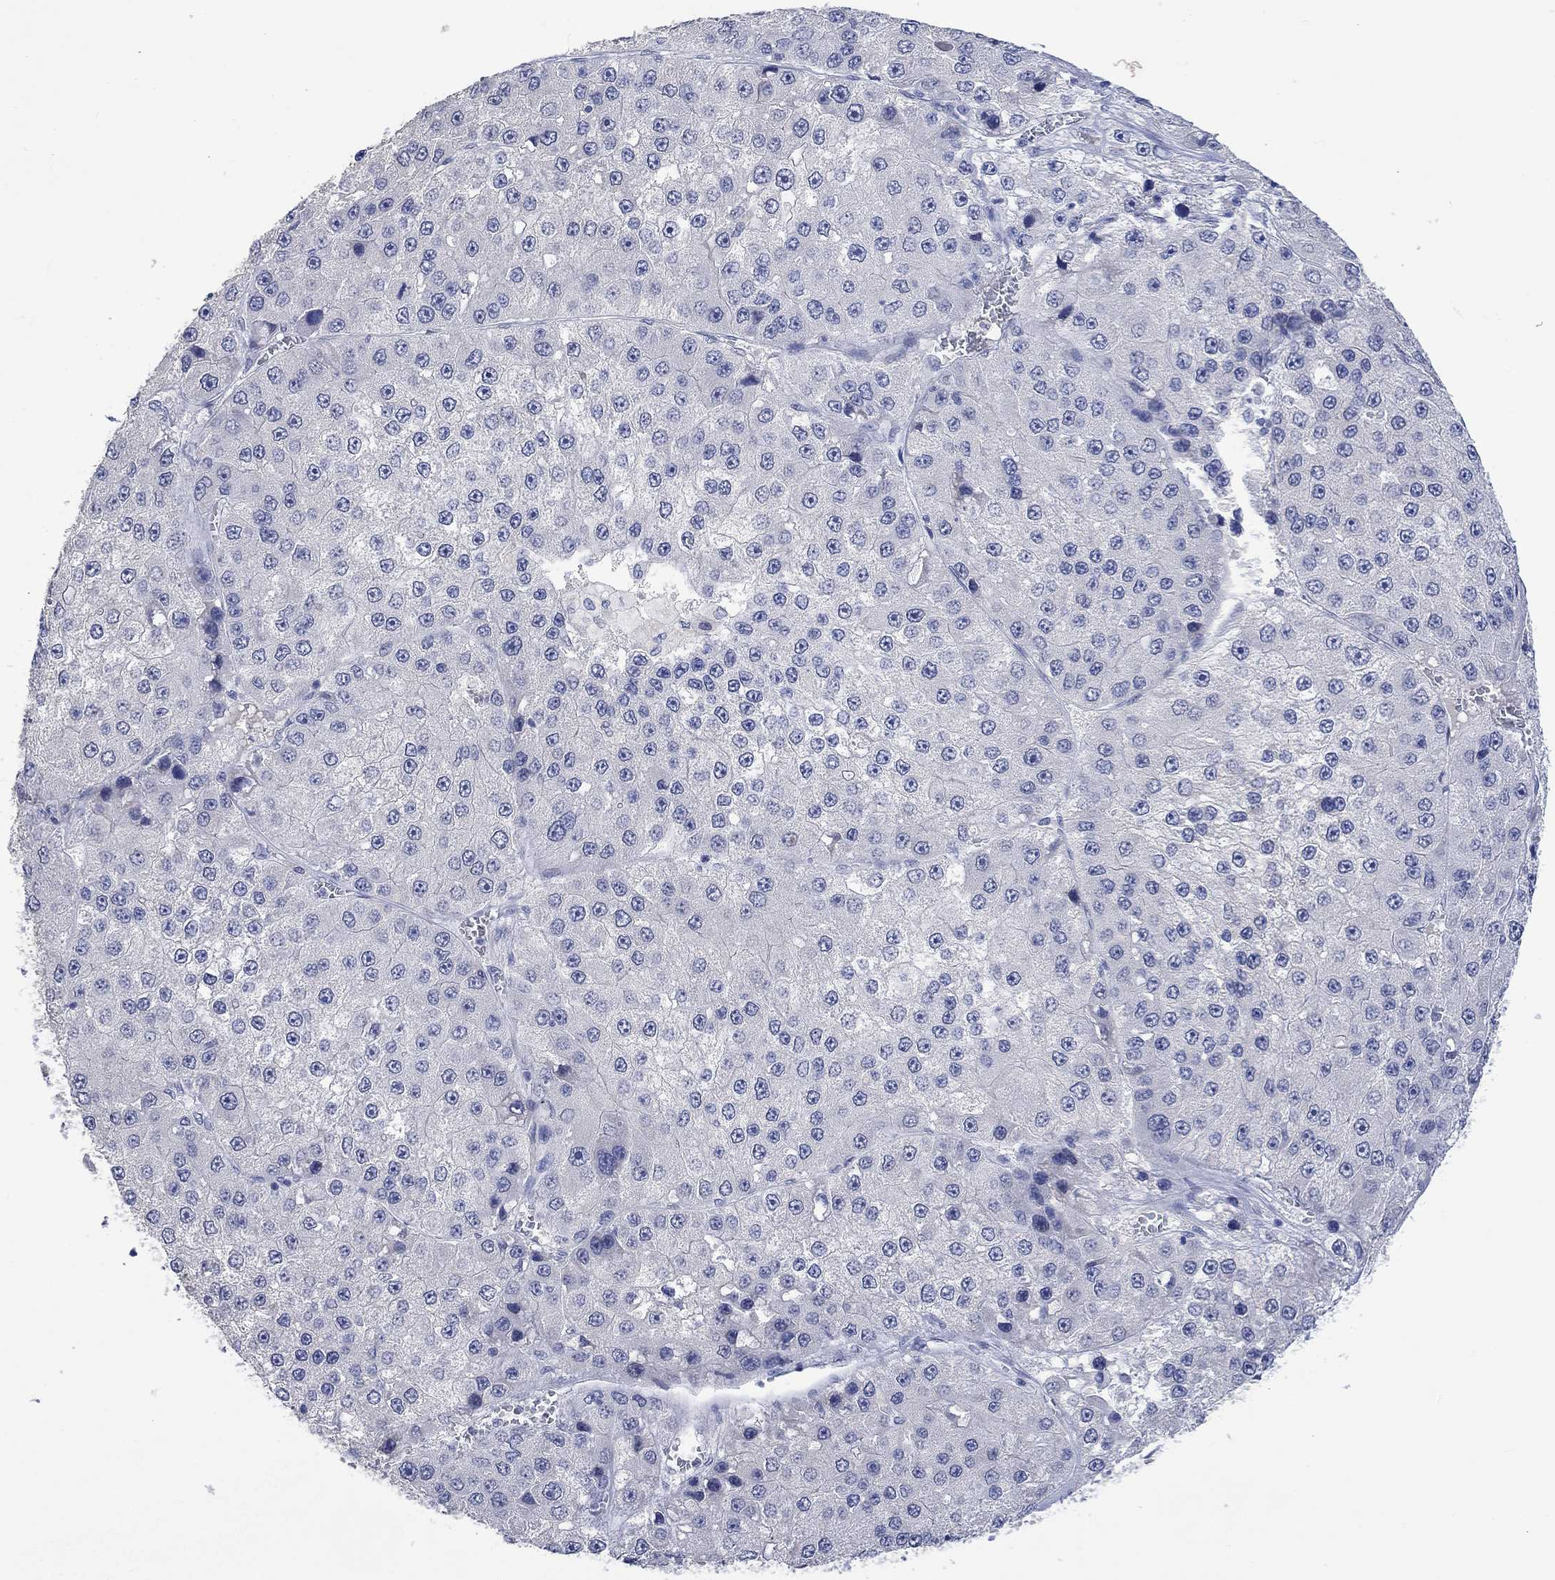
{"staining": {"intensity": "negative", "quantity": "none", "location": "none"}, "tissue": "liver cancer", "cell_type": "Tumor cells", "image_type": "cancer", "snomed": [{"axis": "morphology", "description": "Carcinoma, Hepatocellular, NOS"}, {"axis": "topography", "description": "Liver"}], "caption": "Protein analysis of hepatocellular carcinoma (liver) displays no significant expression in tumor cells. (DAB (3,3'-diaminobenzidine) immunohistochemistry with hematoxylin counter stain).", "gene": "DLK1", "patient": {"sex": "female", "age": 73}}